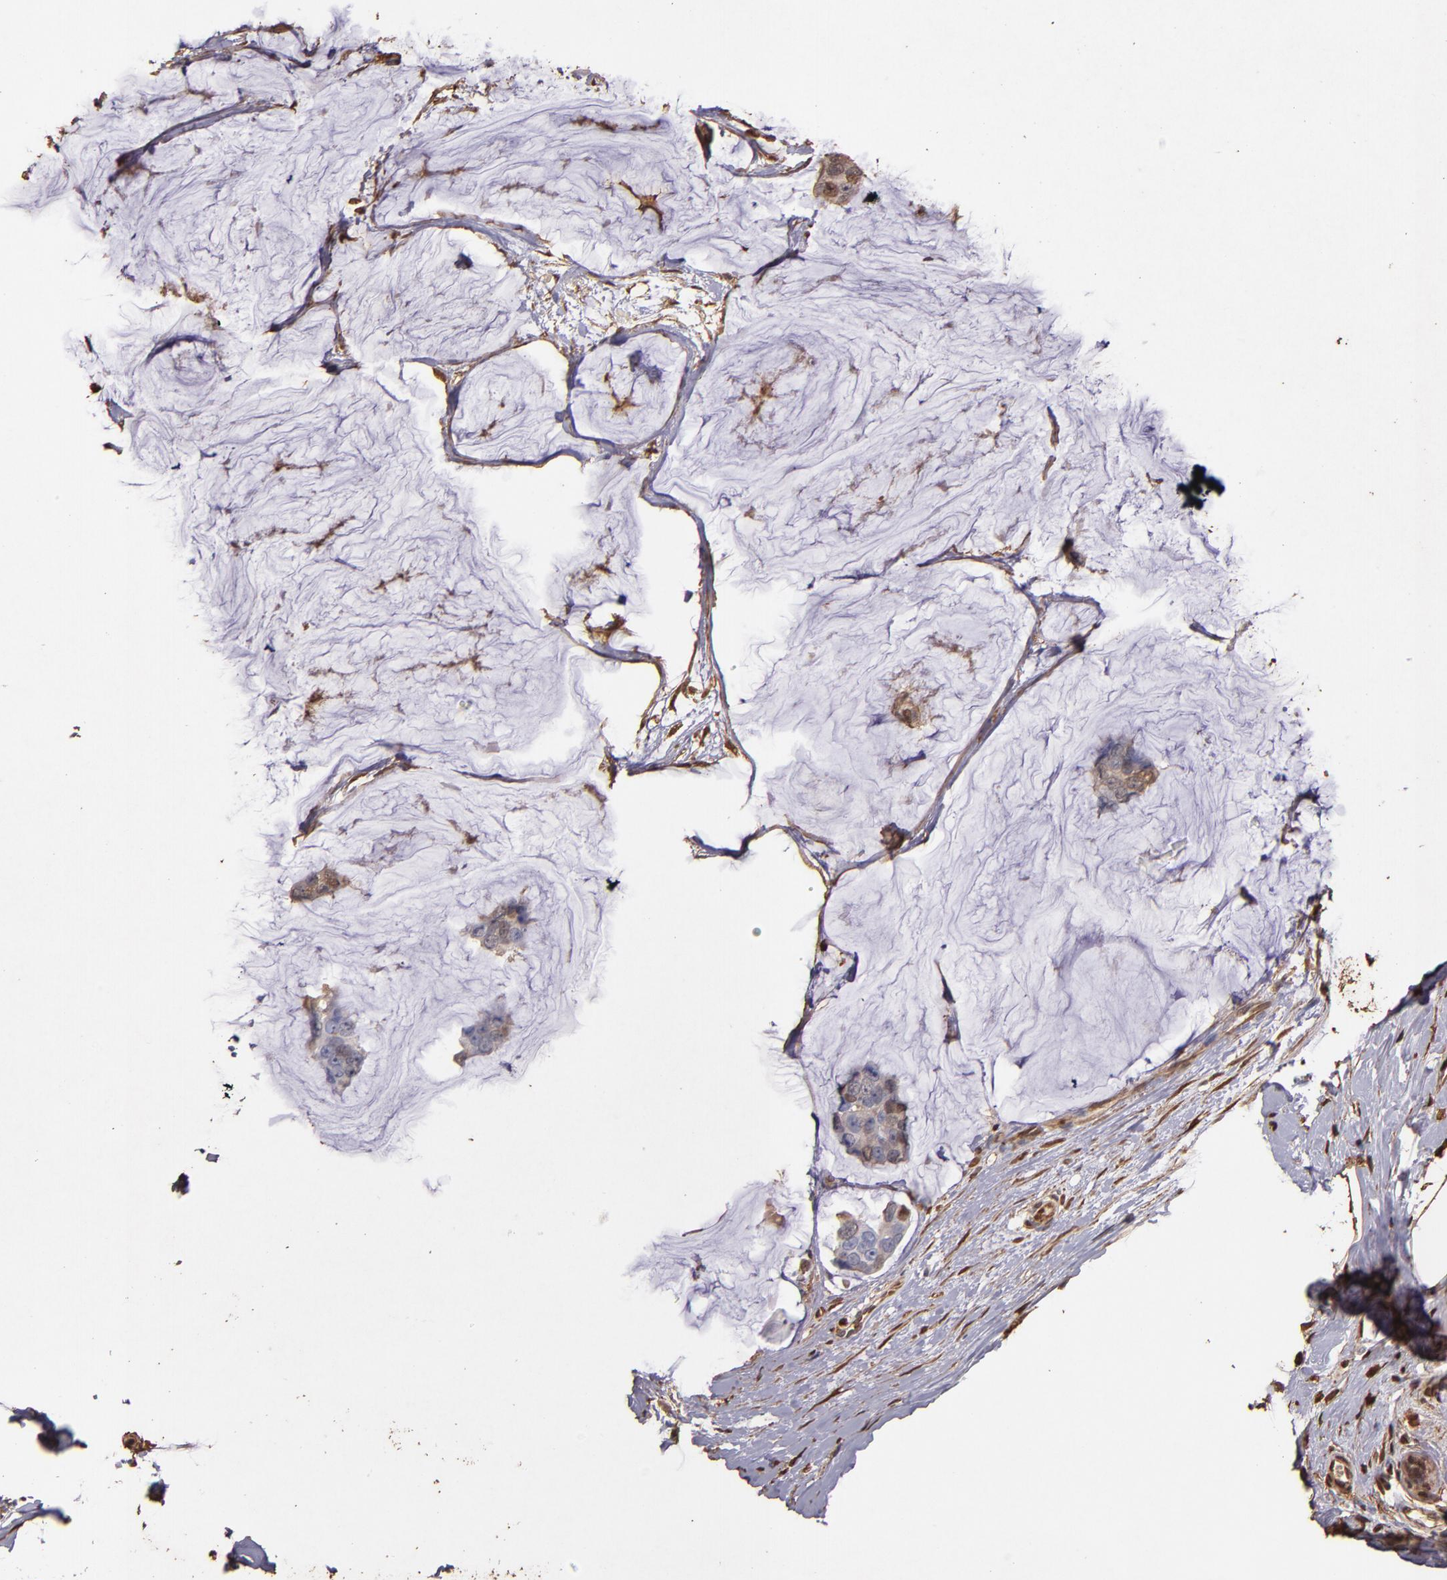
{"staining": {"intensity": "strong", "quantity": "<25%", "location": "cytoplasmic/membranous,nuclear"}, "tissue": "breast cancer", "cell_type": "Tumor cells", "image_type": "cancer", "snomed": [{"axis": "morphology", "description": "Normal tissue, NOS"}, {"axis": "morphology", "description": "Duct carcinoma"}, {"axis": "topography", "description": "Breast"}], "caption": "Invasive ductal carcinoma (breast) stained with a protein marker reveals strong staining in tumor cells.", "gene": "S100A6", "patient": {"sex": "female", "age": 50}}